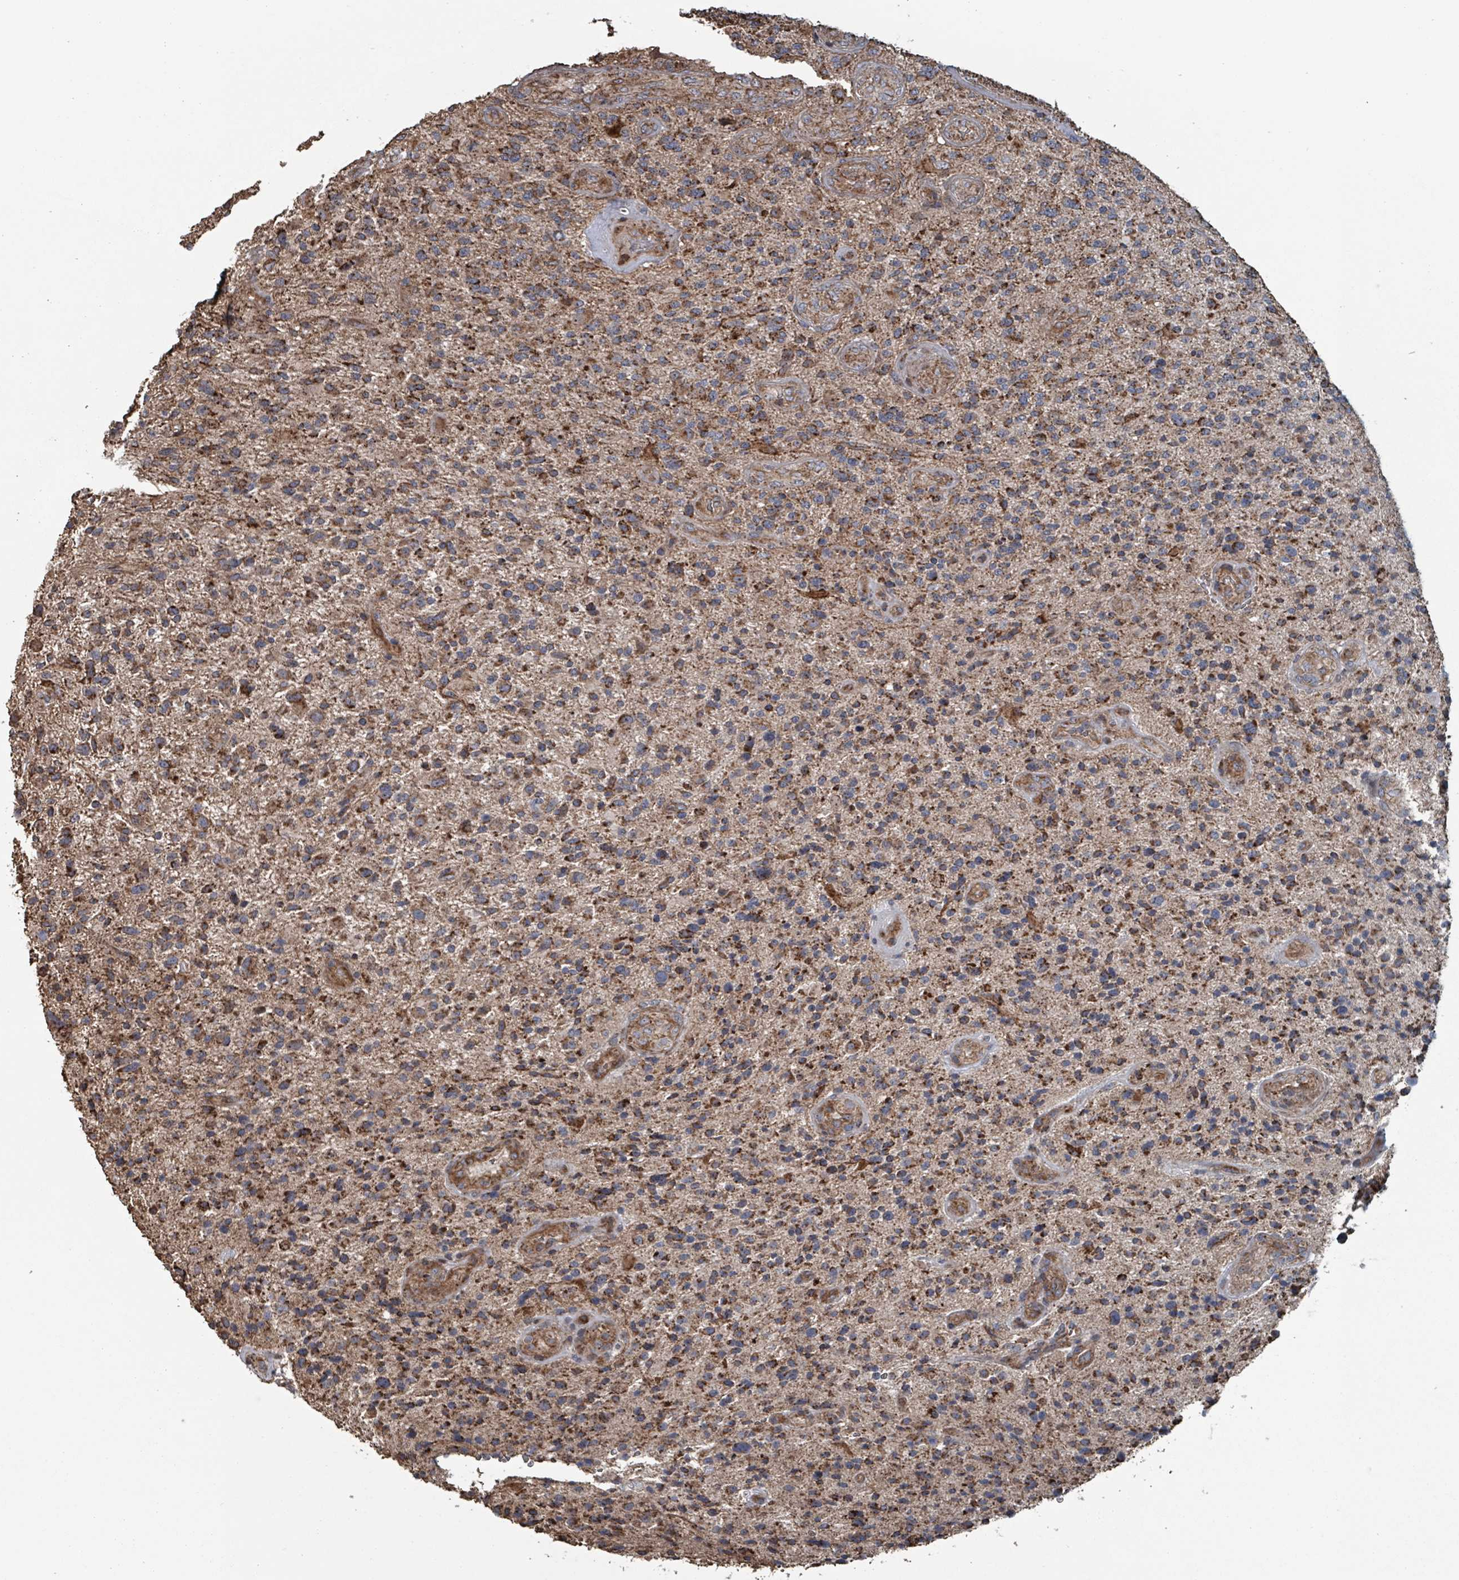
{"staining": {"intensity": "strong", "quantity": "25%-75%", "location": "cytoplasmic/membranous"}, "tissue": "glioma", "cell_type": "Tumor cells", "image_type": "cancer", "snomed": [{"axis": "morphology", "description": "Glioma, malignant, High grade"}, {"axis": "topography", "description": "Brain"}], "caption": "The image exhibits immunohistochemical staining of malignant glioma (high-grade). There is strong cytoplasmic/membranous staining is identified in approximately 25%-75% of tumor cells.", "gene": "MRPL4", "patient": {"sex": "male", "age": 47}}